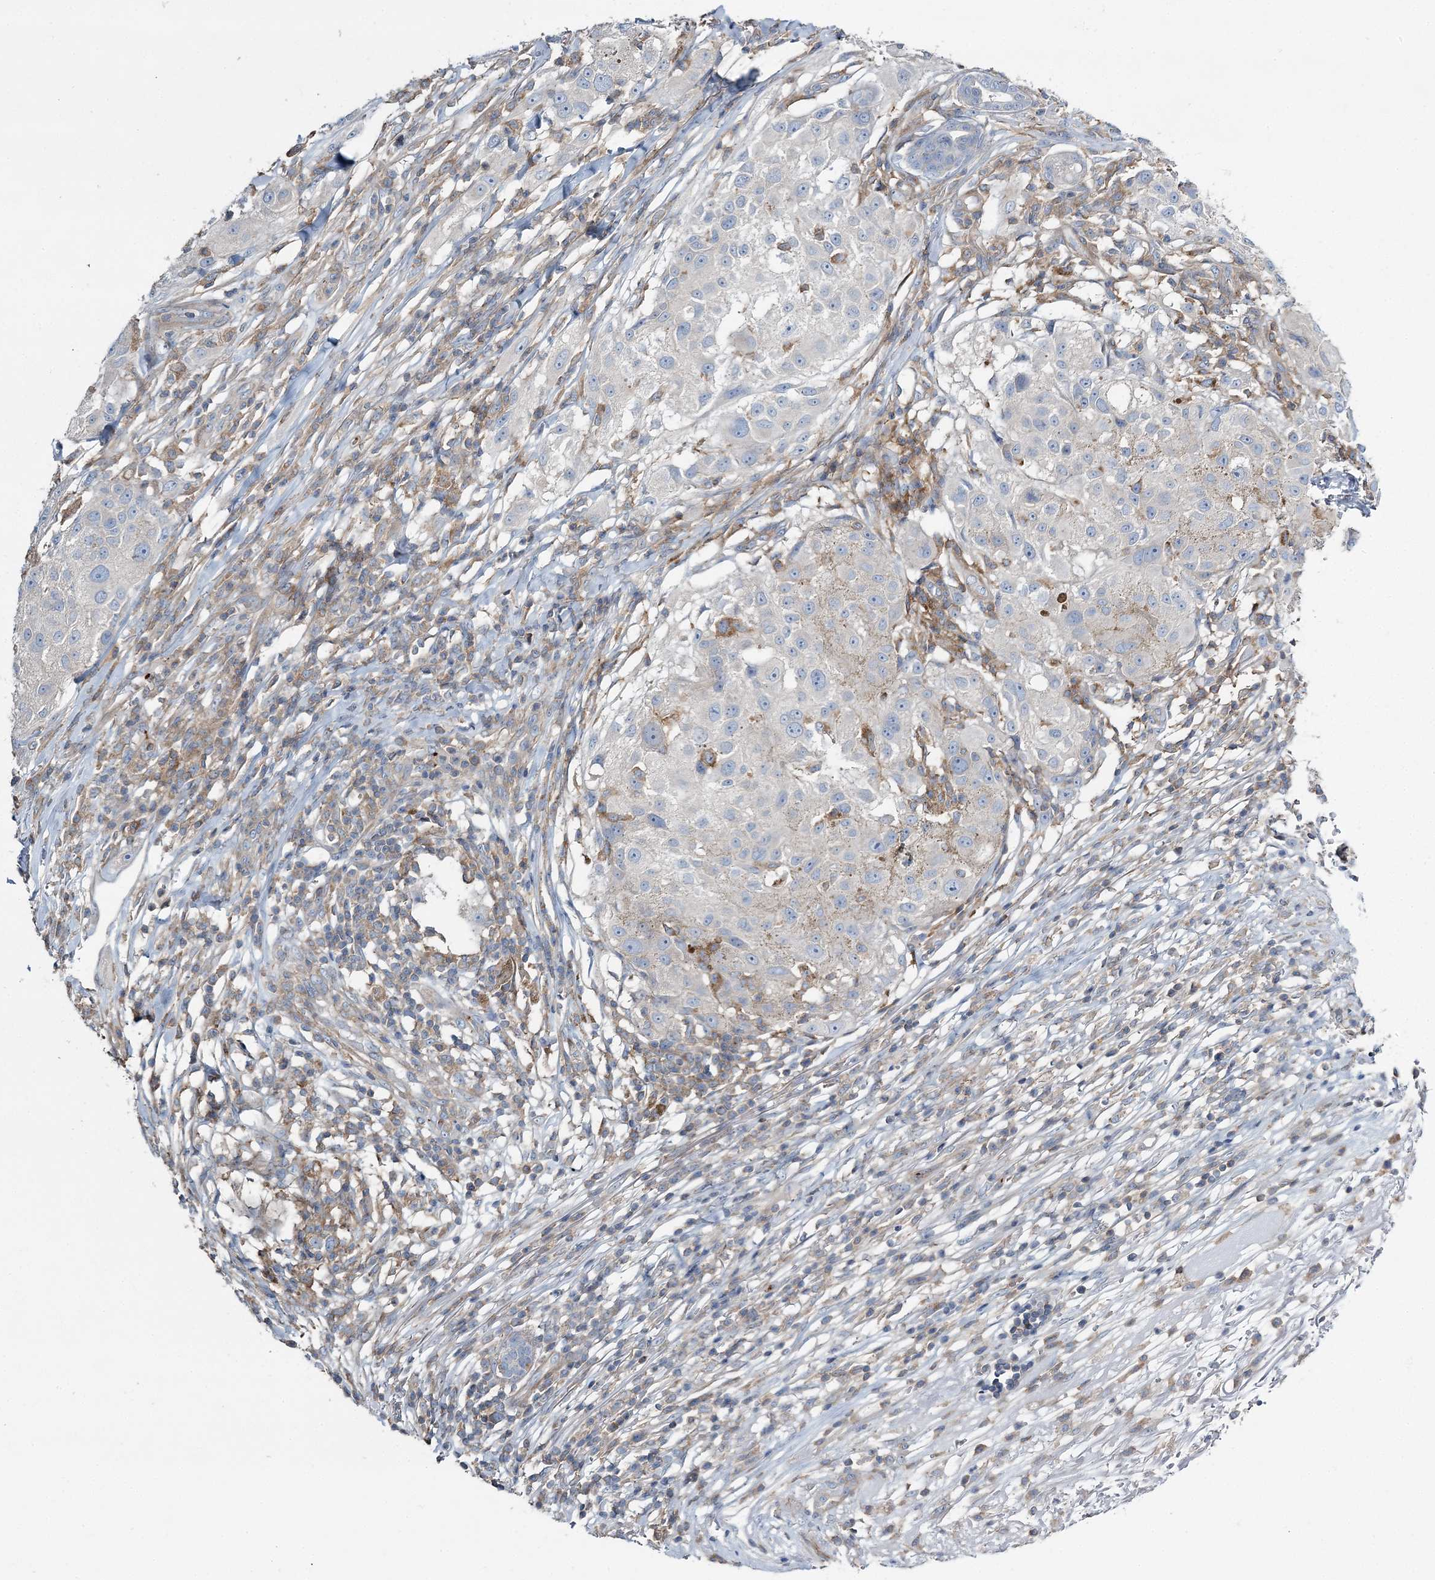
{"staining": {"intensity": "negative", "quantity": "none", "location": "none"}, "tissue": "melanoma", "cell_type": "Tumor cells", "image_type": "cancer", "snomed": [{"axis": "morphology", "description": "Necrosis, NOS"}, {"axis": "morphology", "description": "Malignant melanoma, NOS"}, {"axis": "topography", "description": "Skin"}], "caption": "There is no significant positivity in tumor cells of malignant melanoma.", "gene": "CUEDC2", "patient": {"sex": "female", "age": 87}}